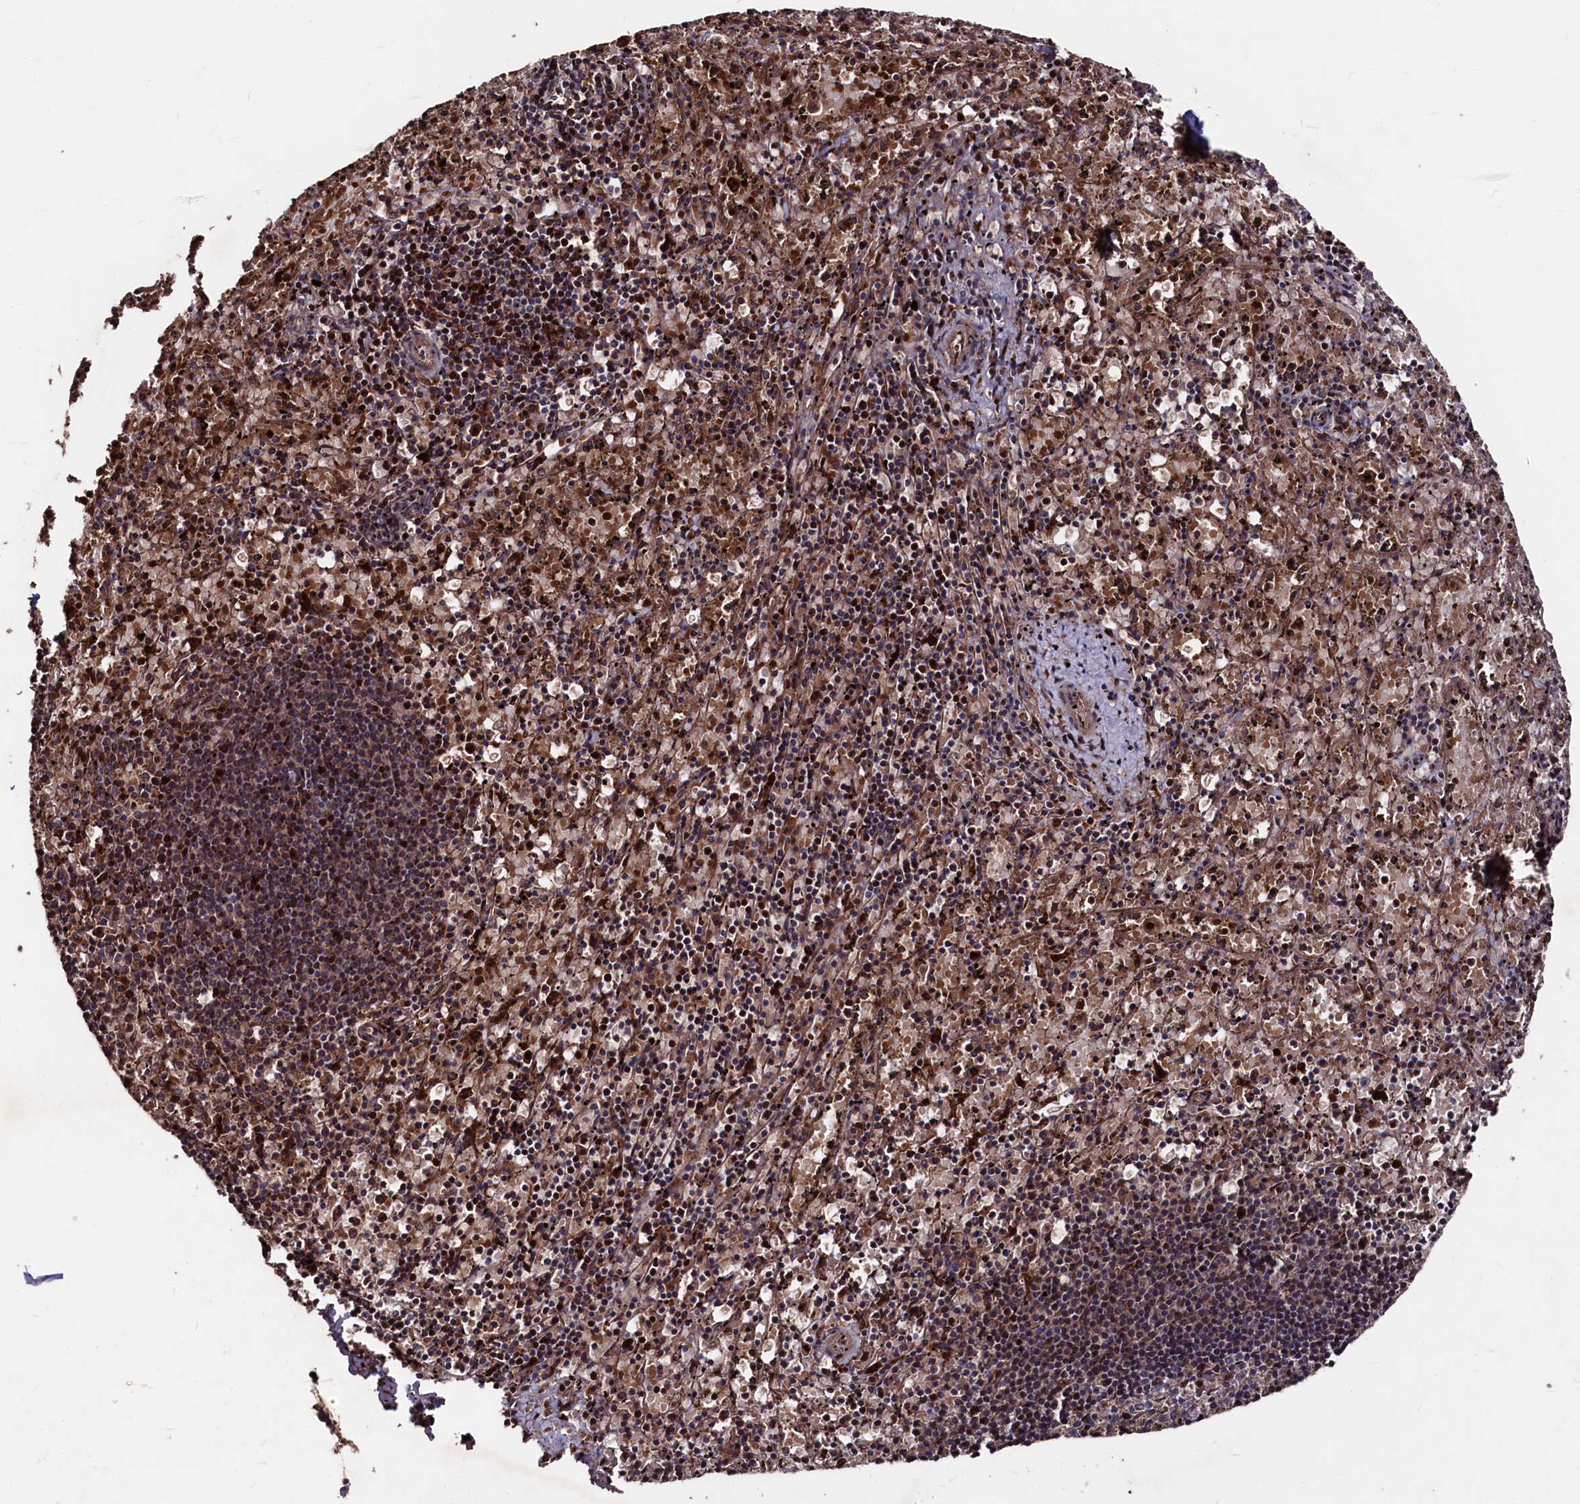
{"staining": {"intensity": "moderate", "quantity": "25%-75%", "location": "cytoplasmic/membranous,nuclear"}, "tissue": "spleen", "cell_type": "Cells in red pulp", "image_type": "normal", "snomed": [{"axis": "morphology", "description": "Normal tissue, NOS"}, {"axis": "topography", "description": "Spleen"}], "caption": "Immunohistochemical staining of unremarkable human spleen reveals medium levels of moderate cytoplasmic/membranous,nuclear expression in about 25%-75% of cells in red pulp.", "gene": "MYO1H", "patient": {"sex": "male", "age": 11}}